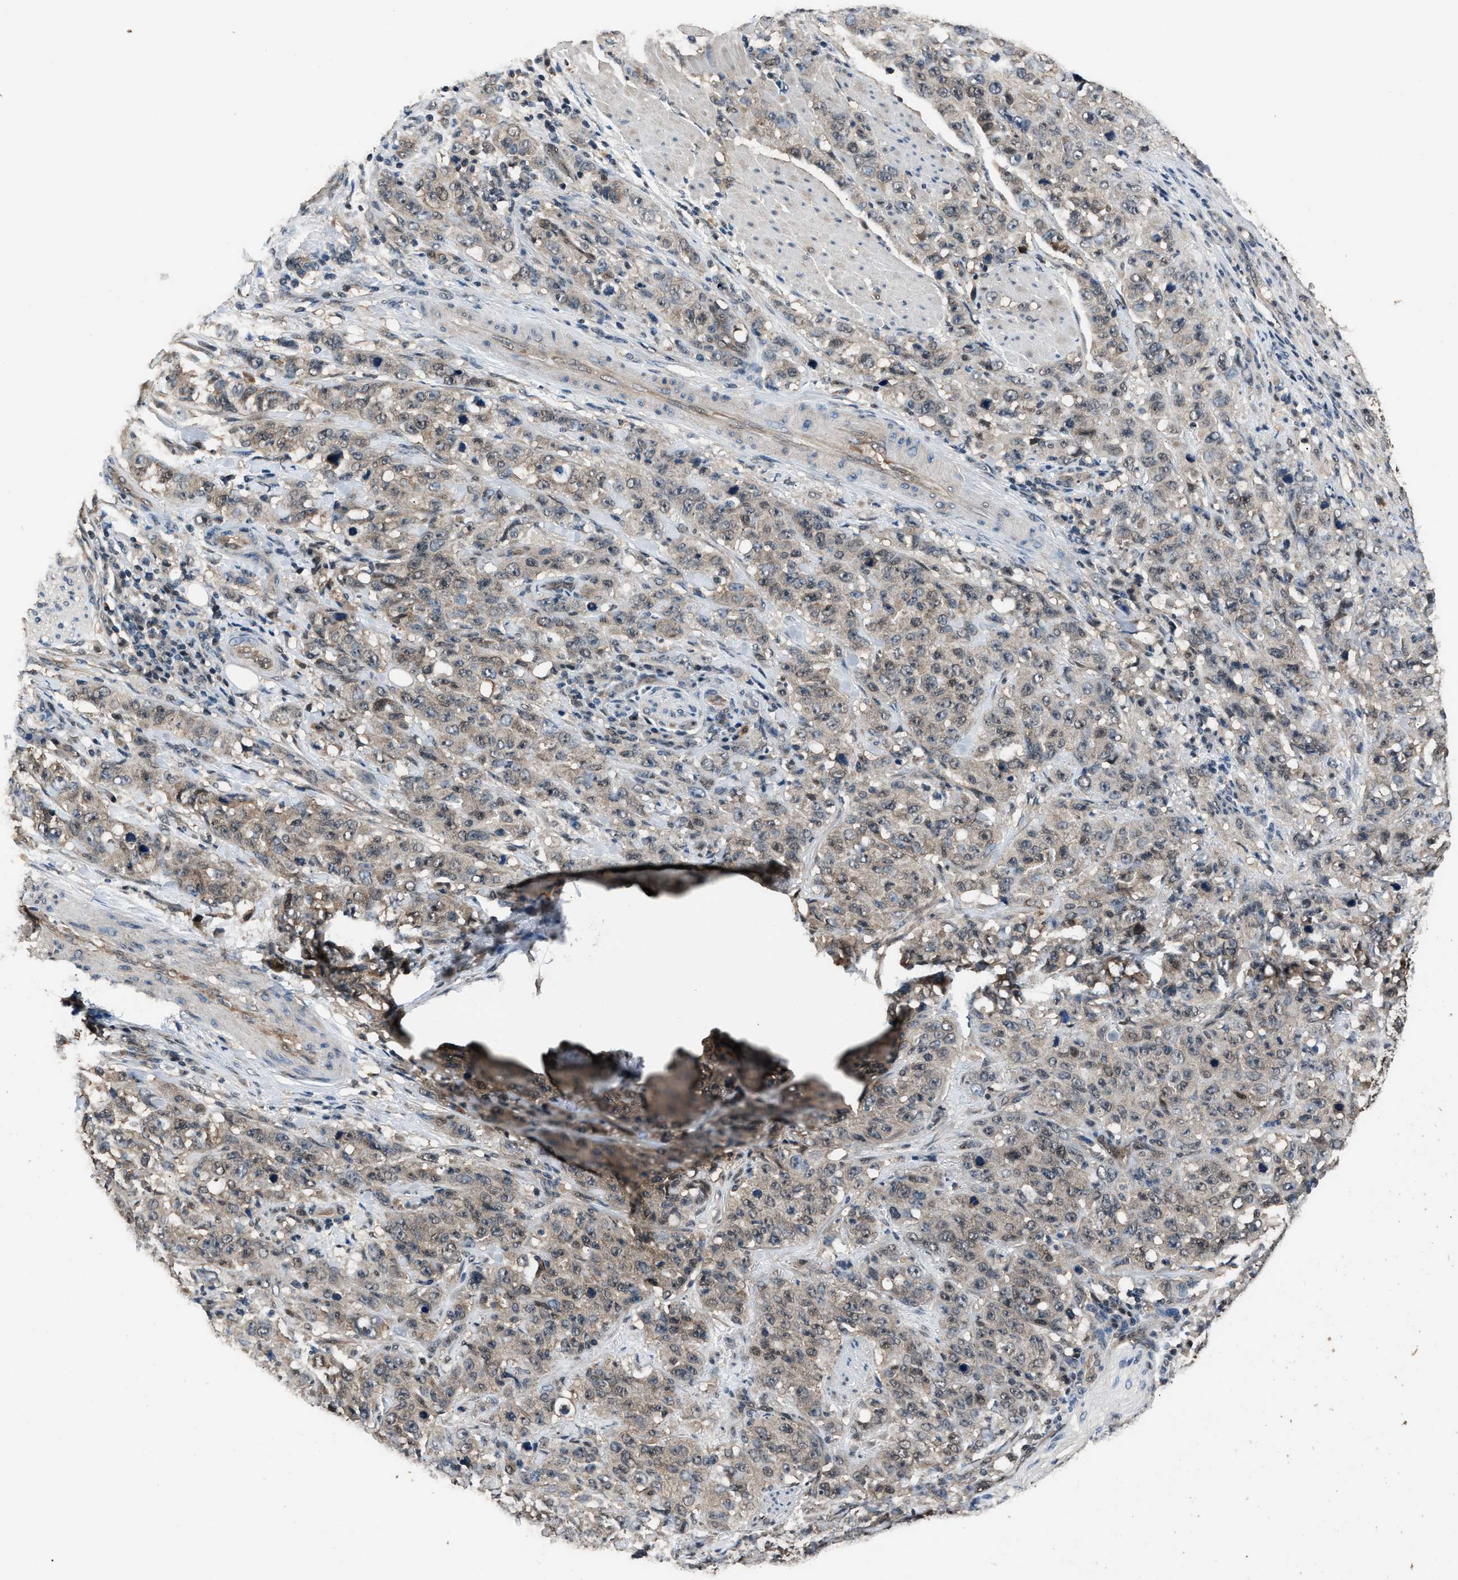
{"staining": {"intensity": "weak", "quantity": "25%-75%", "location": "nuclear"}, "tissue": "stomach cancer", "cell_type": "Tumor cells", "image_type": "cancer", "snomed": [{"axis": "morphology", "description": "Adenocarcinoma, NOS"}, {"axis": "topography", "description": "Stomach"}], "caption": "Immunohistochemistry (DAB (3,3'-diaminobenzidine)) staining of stomach cancer shows weak nuclear protein positivity in about 25%-75% of tumor cells.", "gene": "DFFA", "patient": {"sex": "male", "age": 48}}